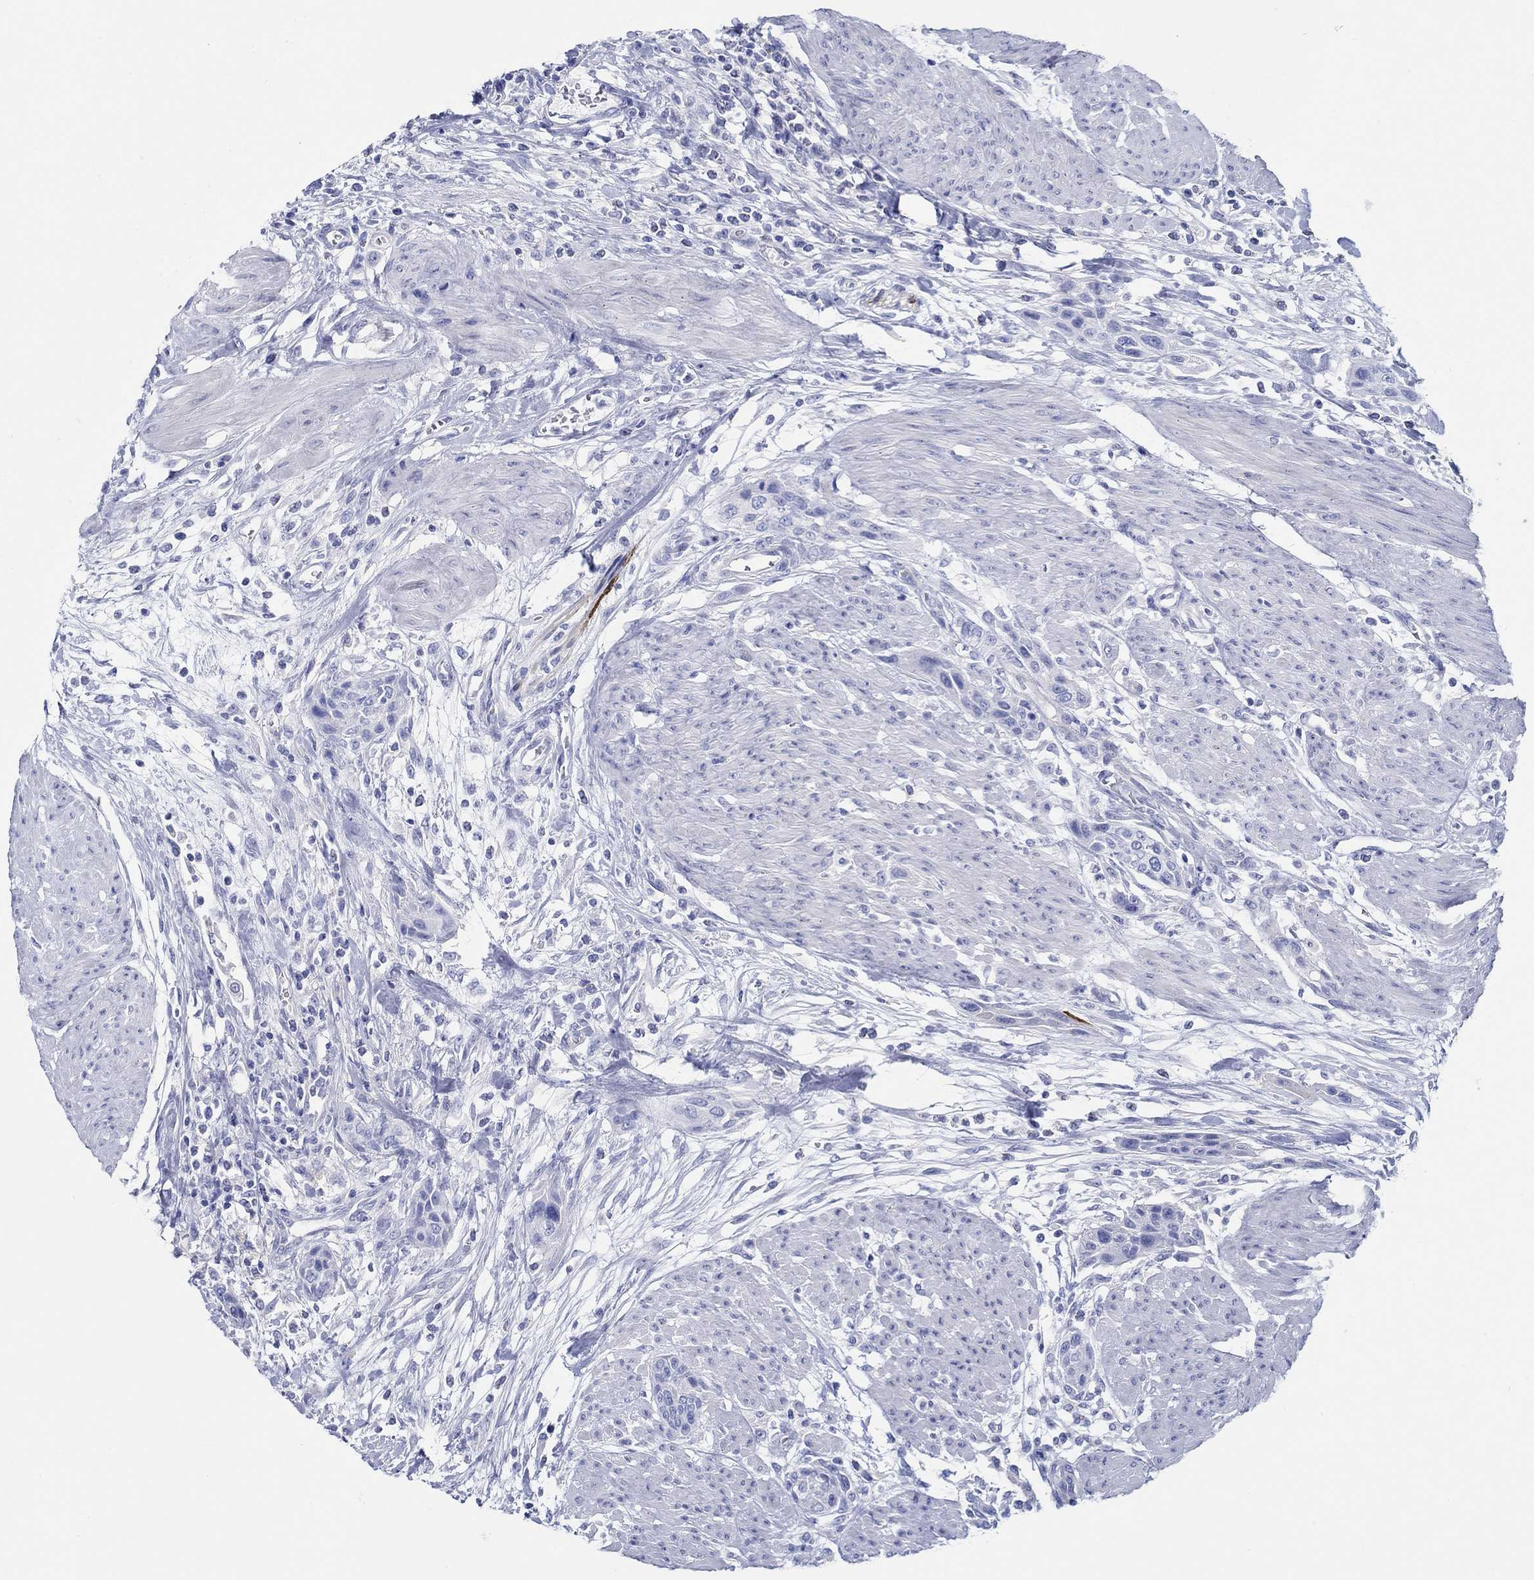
{"staining": {"intensity": "negative", "quantity": "none", "location": "none"}, "tissue": "urothelial cancer", "cell_type": "Tumor cells", "image_type": "cancer", "snomed": [{"axis": "morphology", "description": "Urothelial carcinoma, High grade"}, {"axis": "topography", "description": "Urinary bladder"}], "caption": "Tumor cells show no significant staining in urothelial carcinoma (high-grade).", "gene": "IGFBP6", "patient": {"sex": "male", "age": 35}}